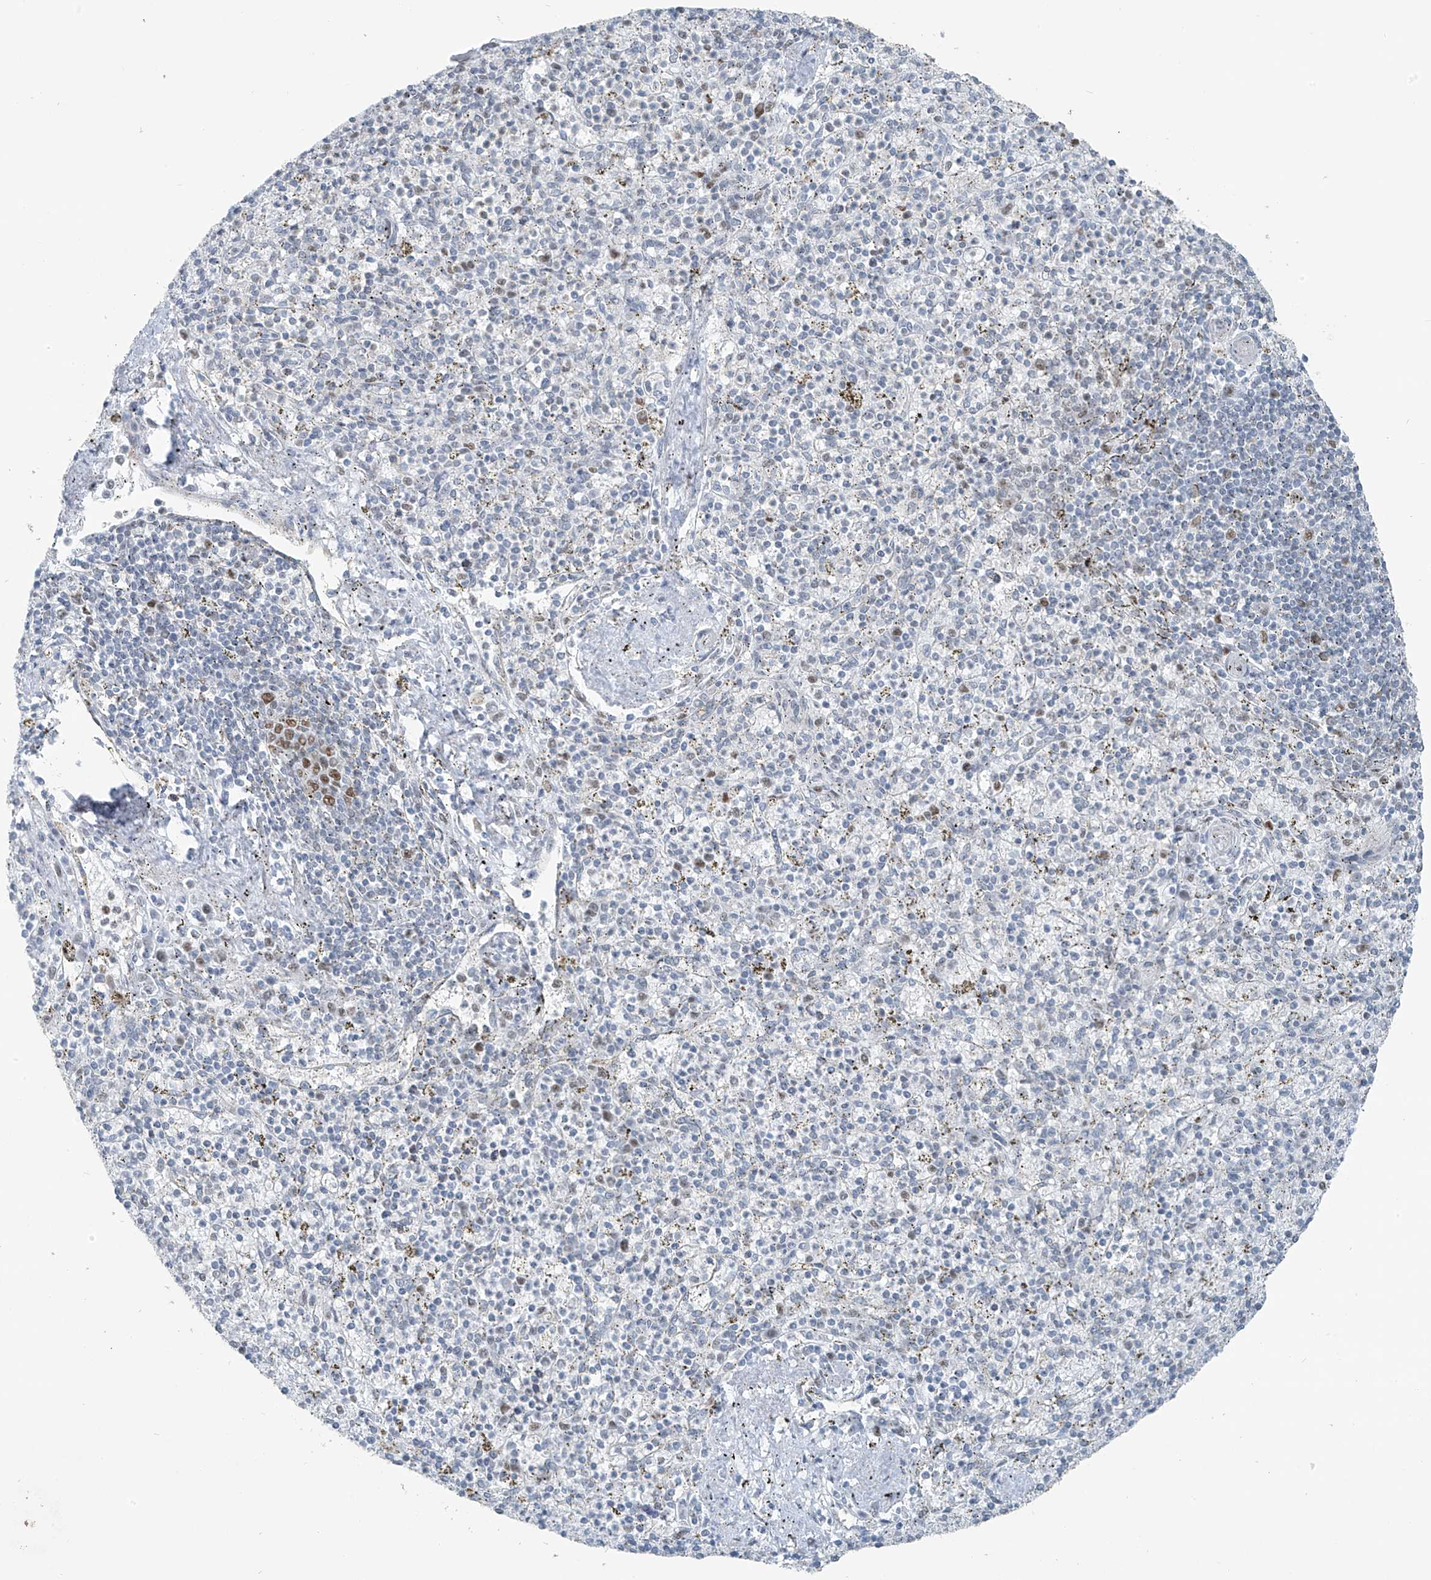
{"staining": {"intensity": "moderate", "quantity": "<25%", "location": "nuclear"}, "tissue": "spleen", "cell_type": "Cells in red pulp", "image_type": "normal", "snomed": [{"axis": "morphology", "description": "Normal tissue, NOS"}, {"axis": "topography", "description": "Spleen"}], "caption": "Protein staining exhibits moderate nuclear staining in approximately <25% of cells in red pulp in normal spleen.", "gene": "WRNIP1", "patient": {"sex": "male", "age": 72}}